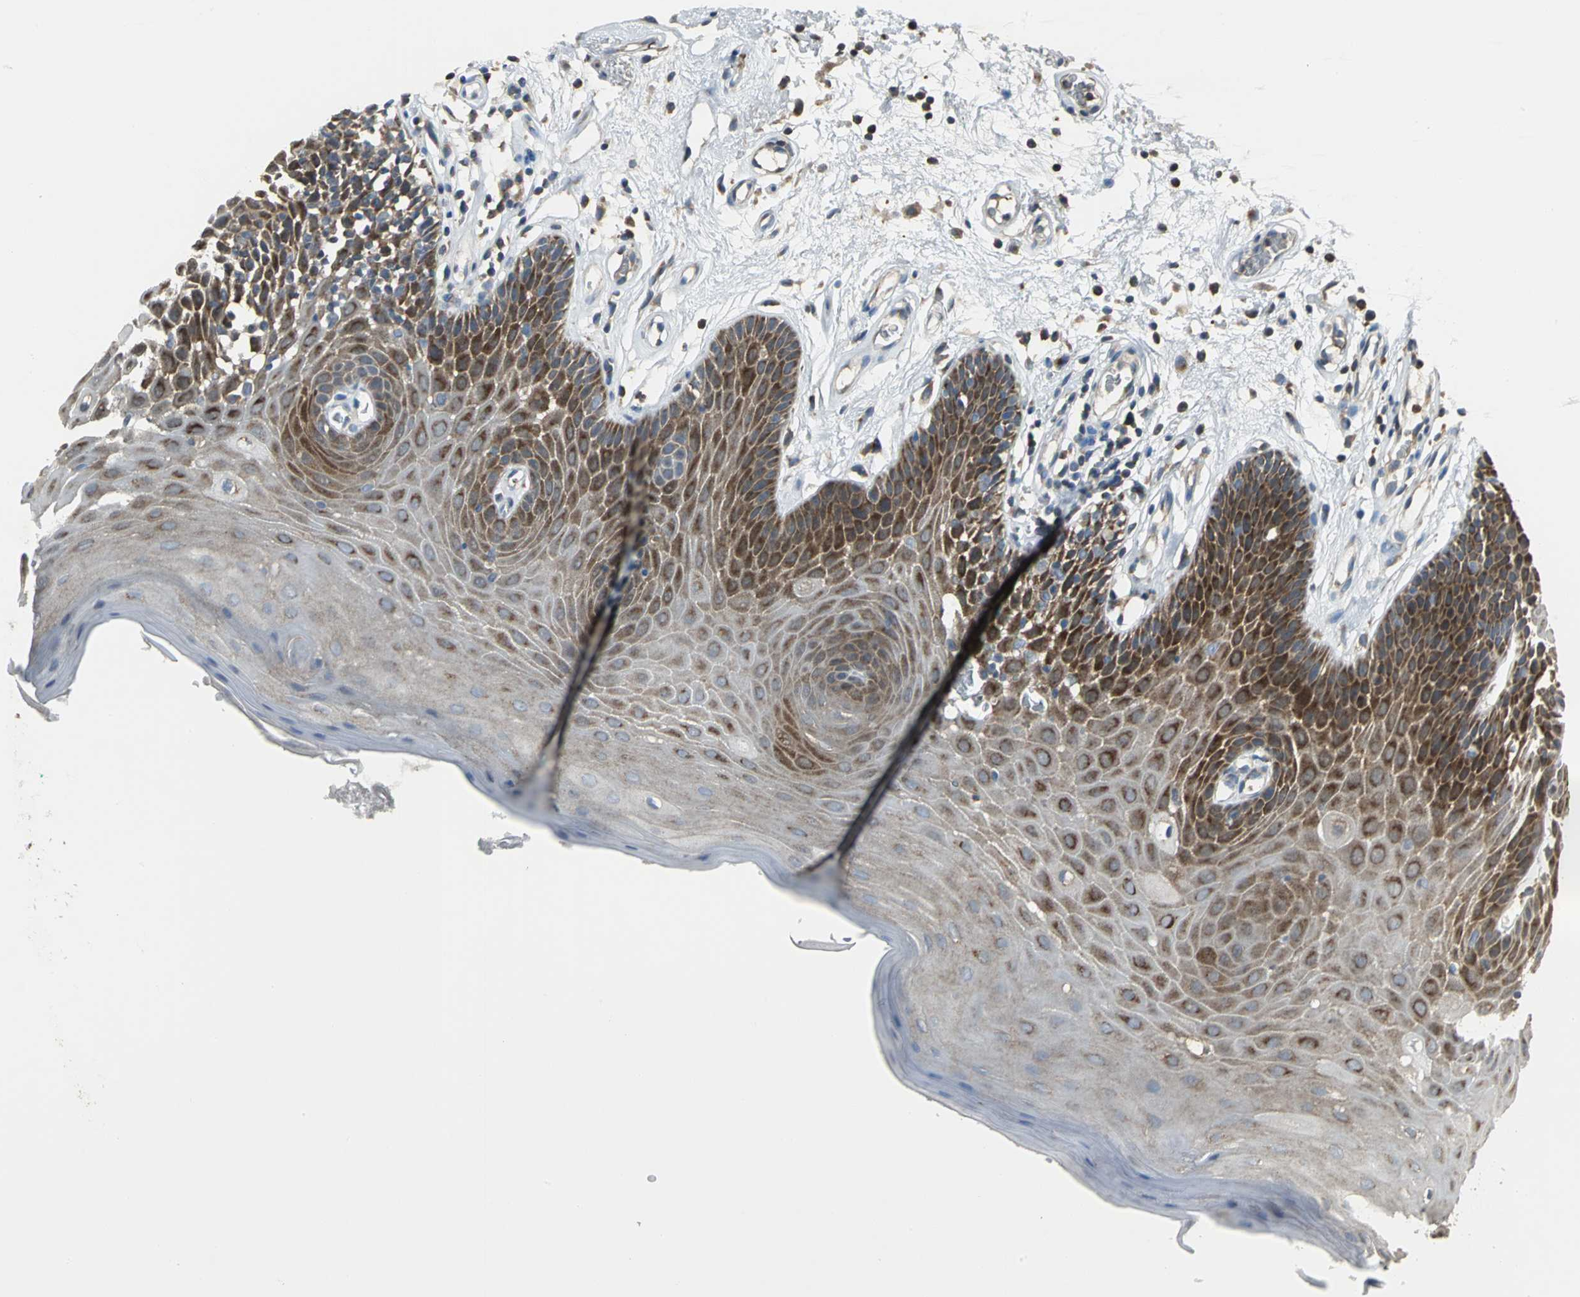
{"staining": {"intensity": "moderate", "quantity": "25%-75%", "location": "cytoplasmic/membranous"}, "tissue": "oral mucosa", "cell_type": "Squamous epithelial cells", "image_type": "normal", "snomed": [{"axis": "morphology", "description": "Normal tissue, NOS"}, {"axis": "morphology", "description": "Squamous cell carcinoma, NOS"}, {"axis": "topography", "description": "Skeletal muscle"}, {"axis": "topography", "description": "Oral tissue"}, {"axis": "topography", "description": "Head-Neck"}], "caption": "The photomicrograph reveals staining of normal oral mucosa, revealing moderate cytoplasmic/membranous protein positivity (brown color) within squamous epithelial cells. (DAB (3,3'-diaminobenzidine) IHC, brown staining for protein, blue staining for nuclei).", "gene": "EIF5A", "patient": {"sex": "male", "age": 71}}